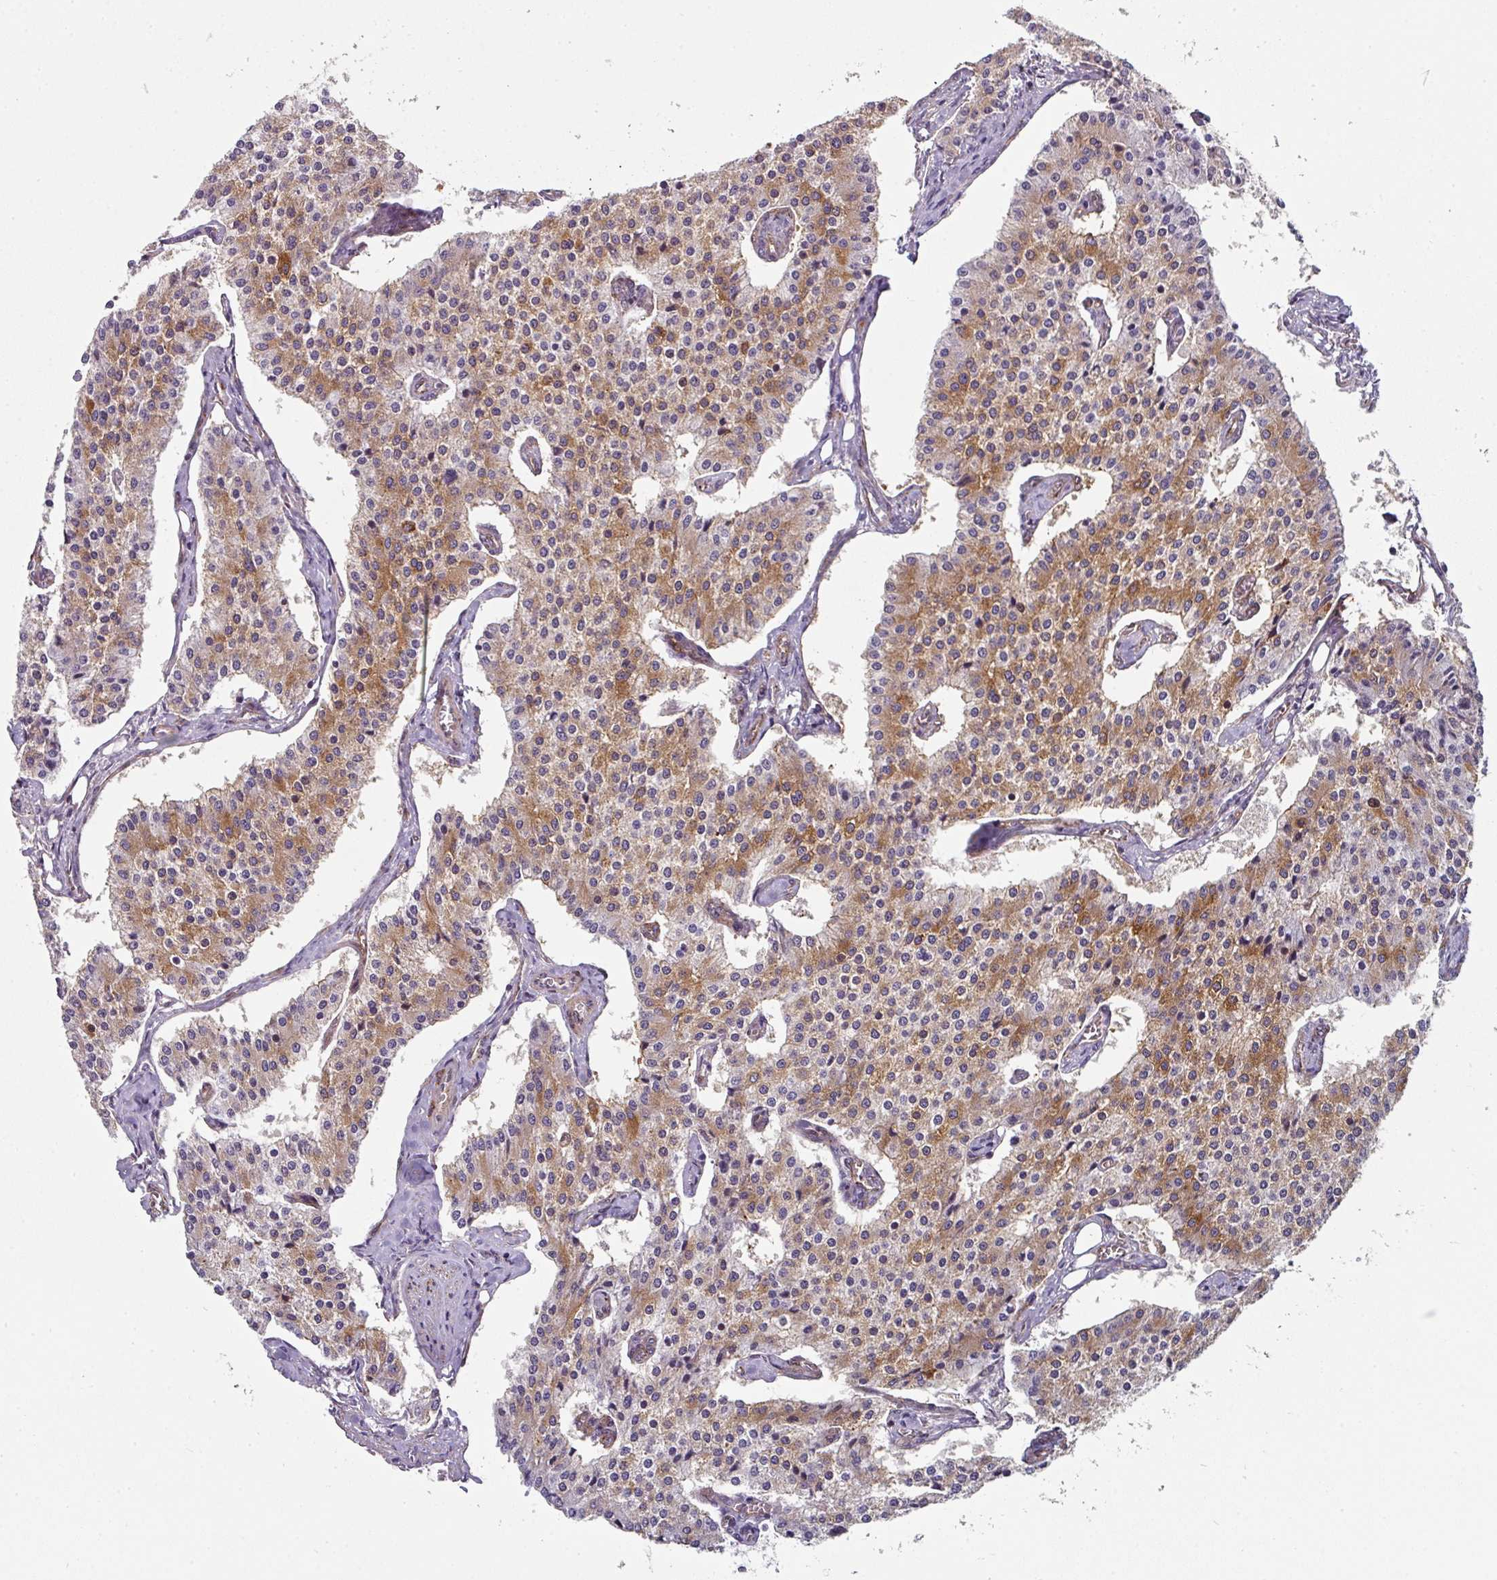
{"staining": {"intensity": "moderate", "quantity": ">75%", "location": "cytoplasmic/membranous"}, "tissue": "carcinoid", "cell_type": "Tumor cells", "image_type": "cancer", "snomed": [{"axis": "morphology", "description": "Carcinoid, malignant, NOS"}, {"axis": "topography", "description": "Colon"}], "caption": "Moderate cytoplasmic/membranous protein expression is identified in about >75% of tumor cells in carcinoid.", "gene": "BEND5", "patient": {"sex": "female", "age": 52}}